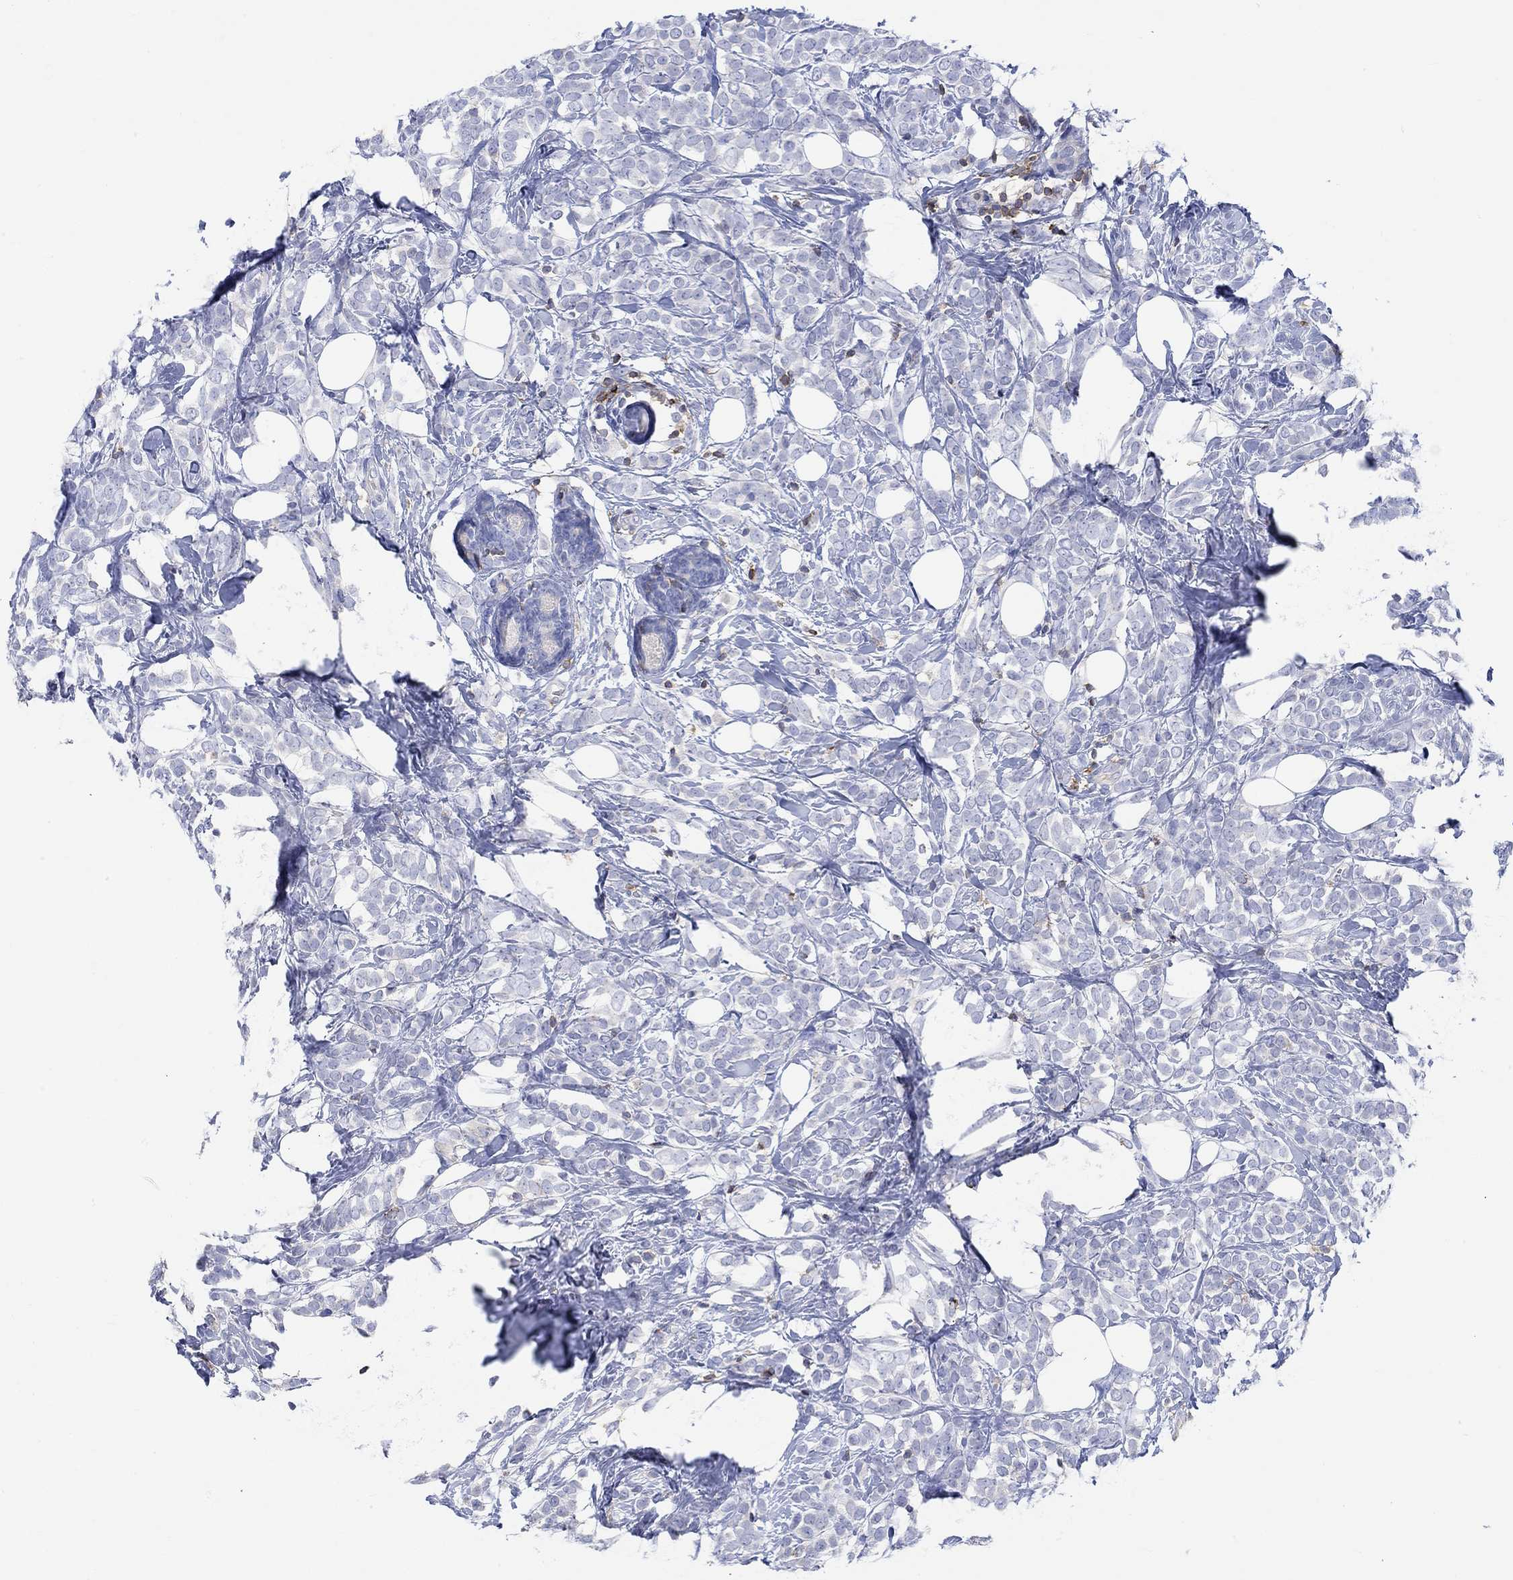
{"staining": {"intensity": "negative", "quantity": "none", "location": "none"}, "tissue": "breast cancer", "cell_type": "Tumor cells", "image_type": "cancer", "snomed": [{"axis": "morphology", "description": "Lobular carcinoma"}, {"axis": "topography", "description": "Breast"}], "caption": "Human lobular carcinoma (breast) stained for a protein using immunohistochemistry exhibits no expression in tumor cells.", "gene": "GCM1", "patient": {"sex": "female", "age": 49}}